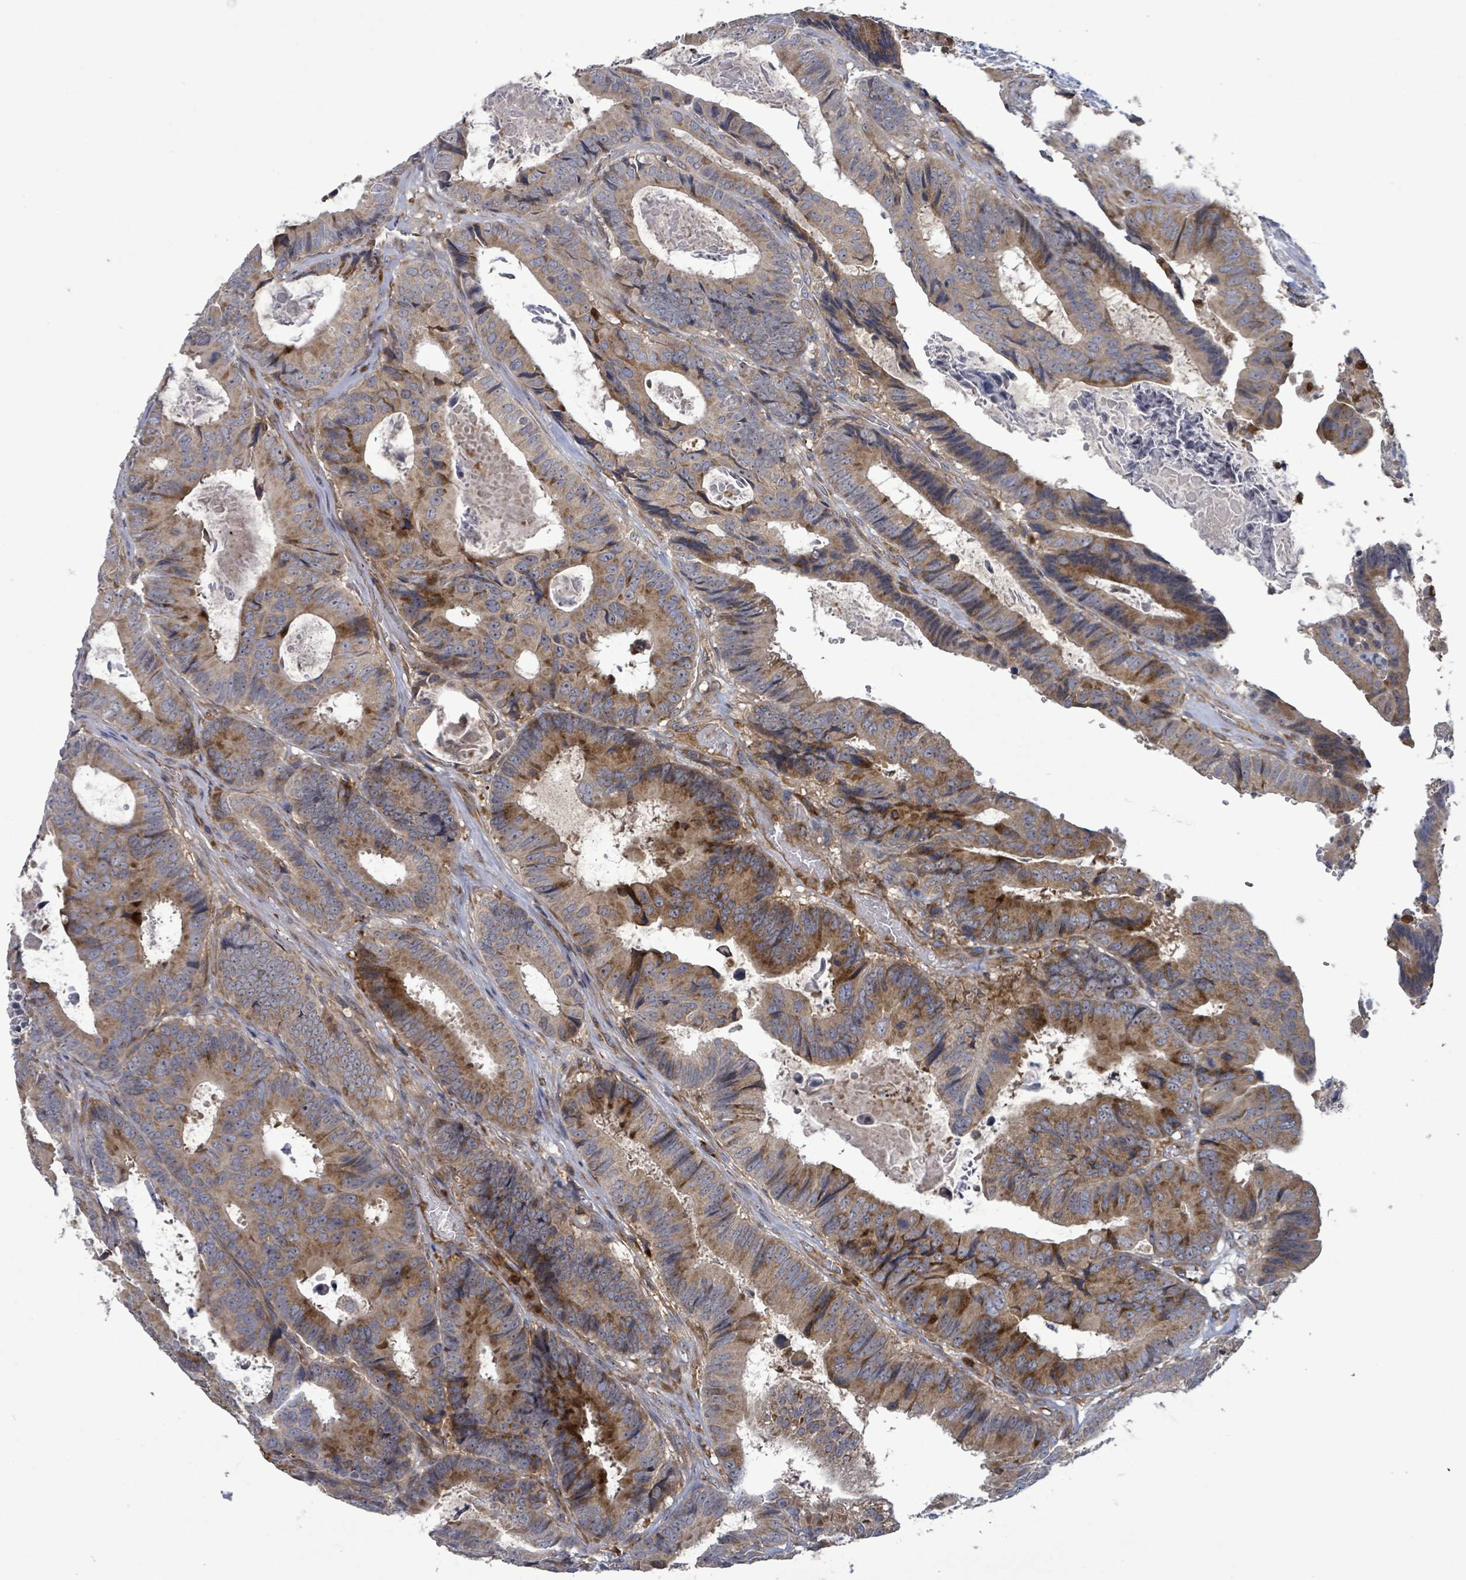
{"staining": {"intensity": "moderate", "quantity": ">75%", "location": "cytoplasmic/membranous"}, "tissue": "colorectal cancer", "cell_type": "Tumor cells", "image_type": "cancer", "snomed": [{"axis": "morphology", "description": "Adenocarcinoma, NOS"}, {"axis": "topography", "description": "Colon"}], "caption": "Colorectal adenocarcinoma stained with immunohistochemistry demonstrates moderate cytoplasmic/membranous expression in about >75% of tumor cells.", "gene": "SERPINE3", "patient": {"sex": "male", "age": 85}}